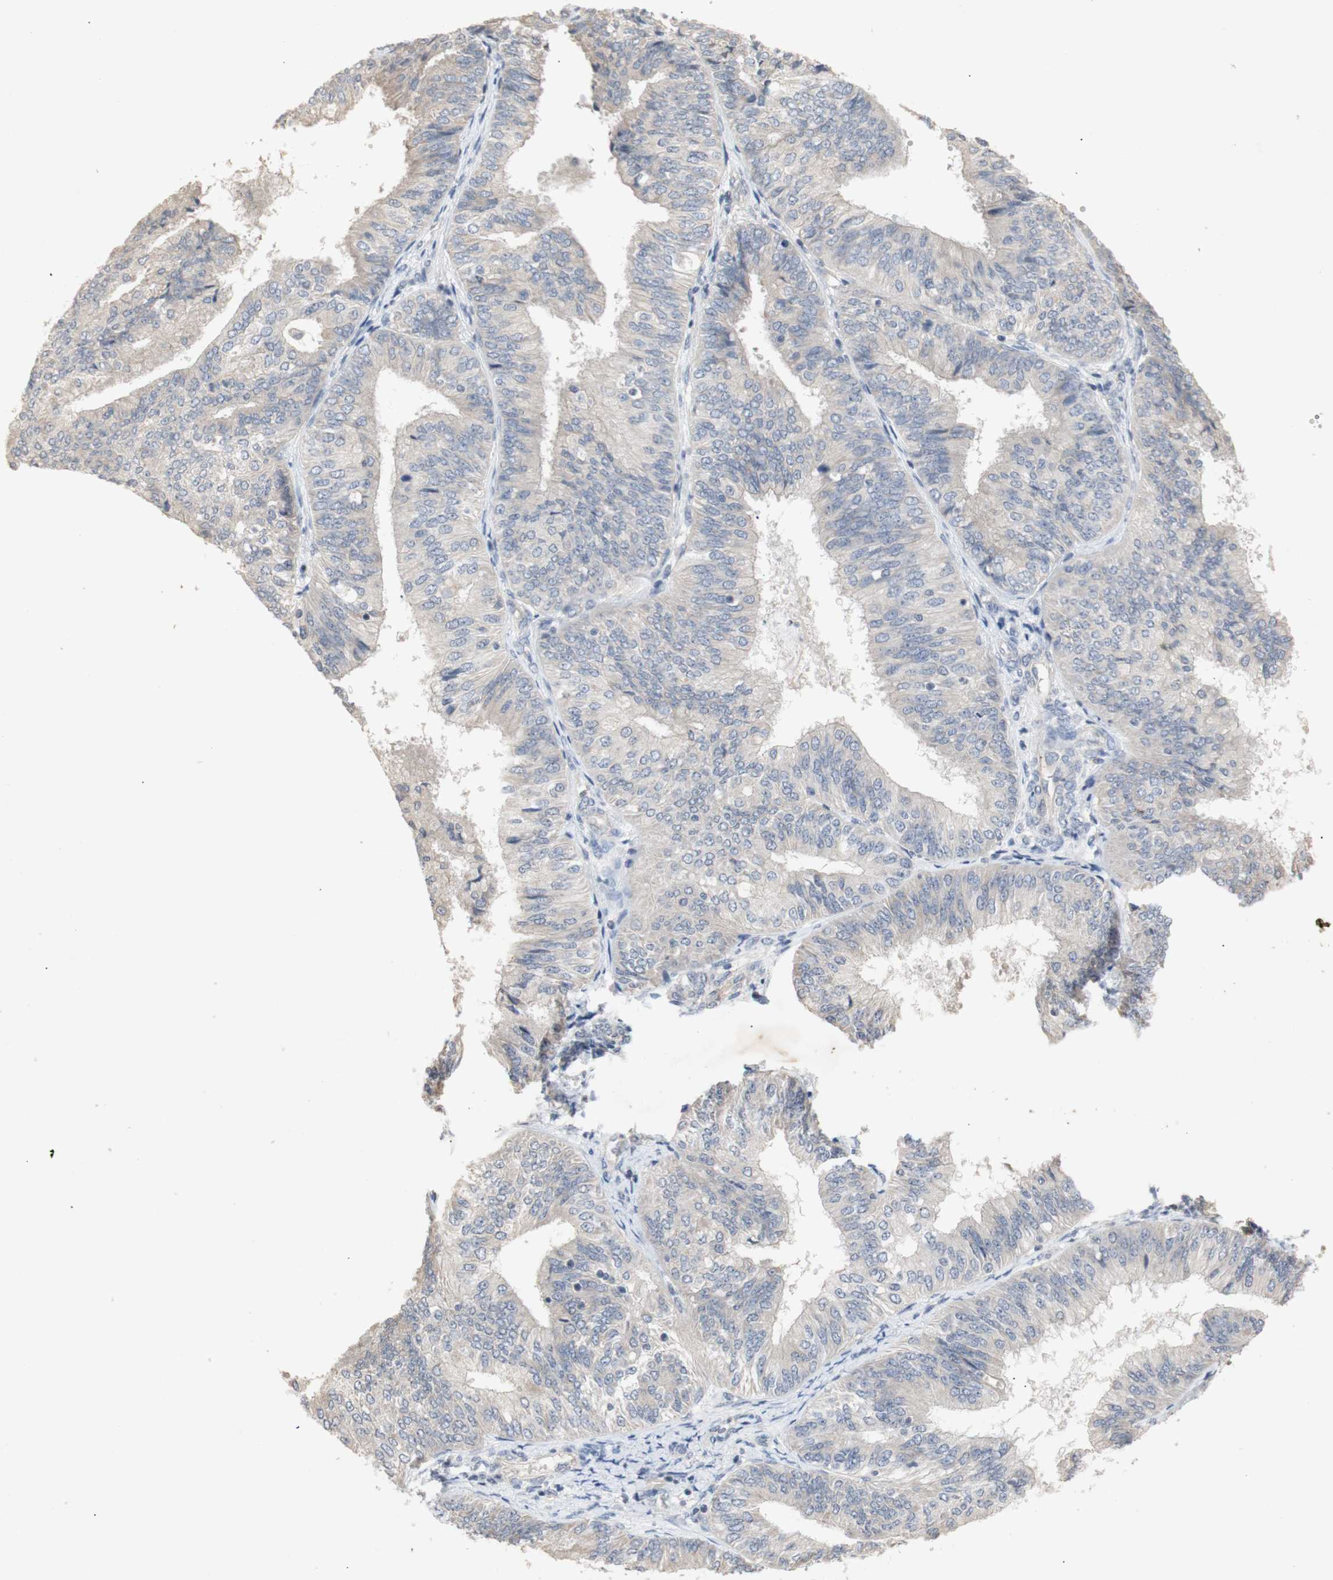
{"staining": {"intensity": "weak", "quantity": ">75%", "location": "cytoplasmic/membranous"}, "tissue": "endometrial cancer", "cell_type": "Tumor cells", "image_type": "cancer", "snomed": [{"axis": "morphology", "description": "Adenocarcinoma, NOS"}, {"axis": "topography", "description": "Endometrium"}], "caption": "Immunohistochemical staining of human endometrial cancer (adenocarcinoma) reveals low levels of weak cytoplasmic/membranous protein staining in about >75% of tumor cells. The staining was performed using DAB, with brown indicating positive protein expression. Nuclei are stained blue with hematoxylin.", "gene": "FOSB", "patient": {"sex": "female", "age": 58}}